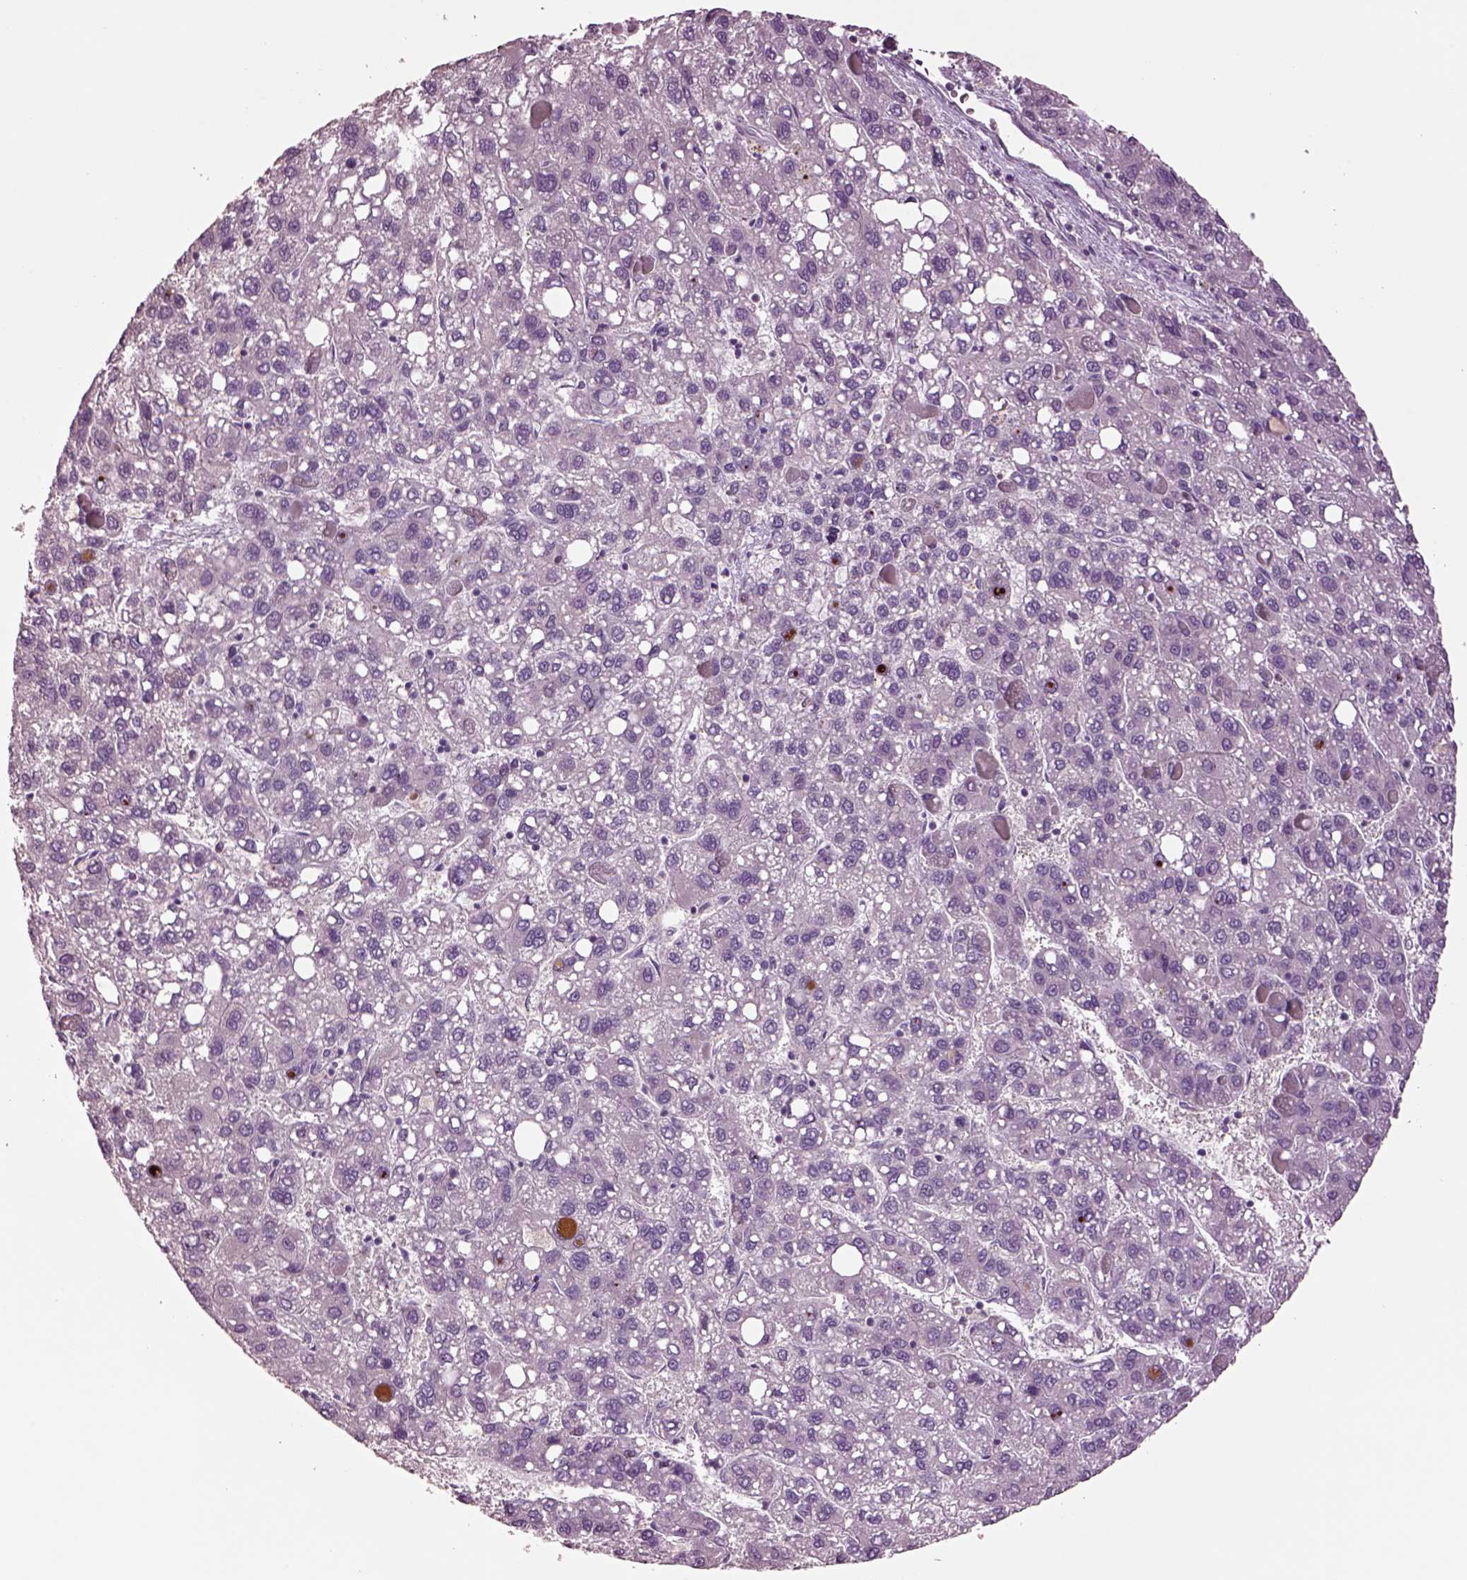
{"staining": {"intensity": "negative", "quantity": "none", "location": "none"}, "tissue": "liver cancer", "cell_type": "Tumor cells", "image_type": "cancer", "snomed": [{"axis": "morphology", "description": "Carcinoma, Hepatocellular, NOS"}, {"axis": "topography", "description": "Liver"}], "caption": "Tumor cells show no significant staining in liver hepatocellular carcinoma.", "gene": "CLPSL1", "patient": {"sex": "female", "age": 82}}